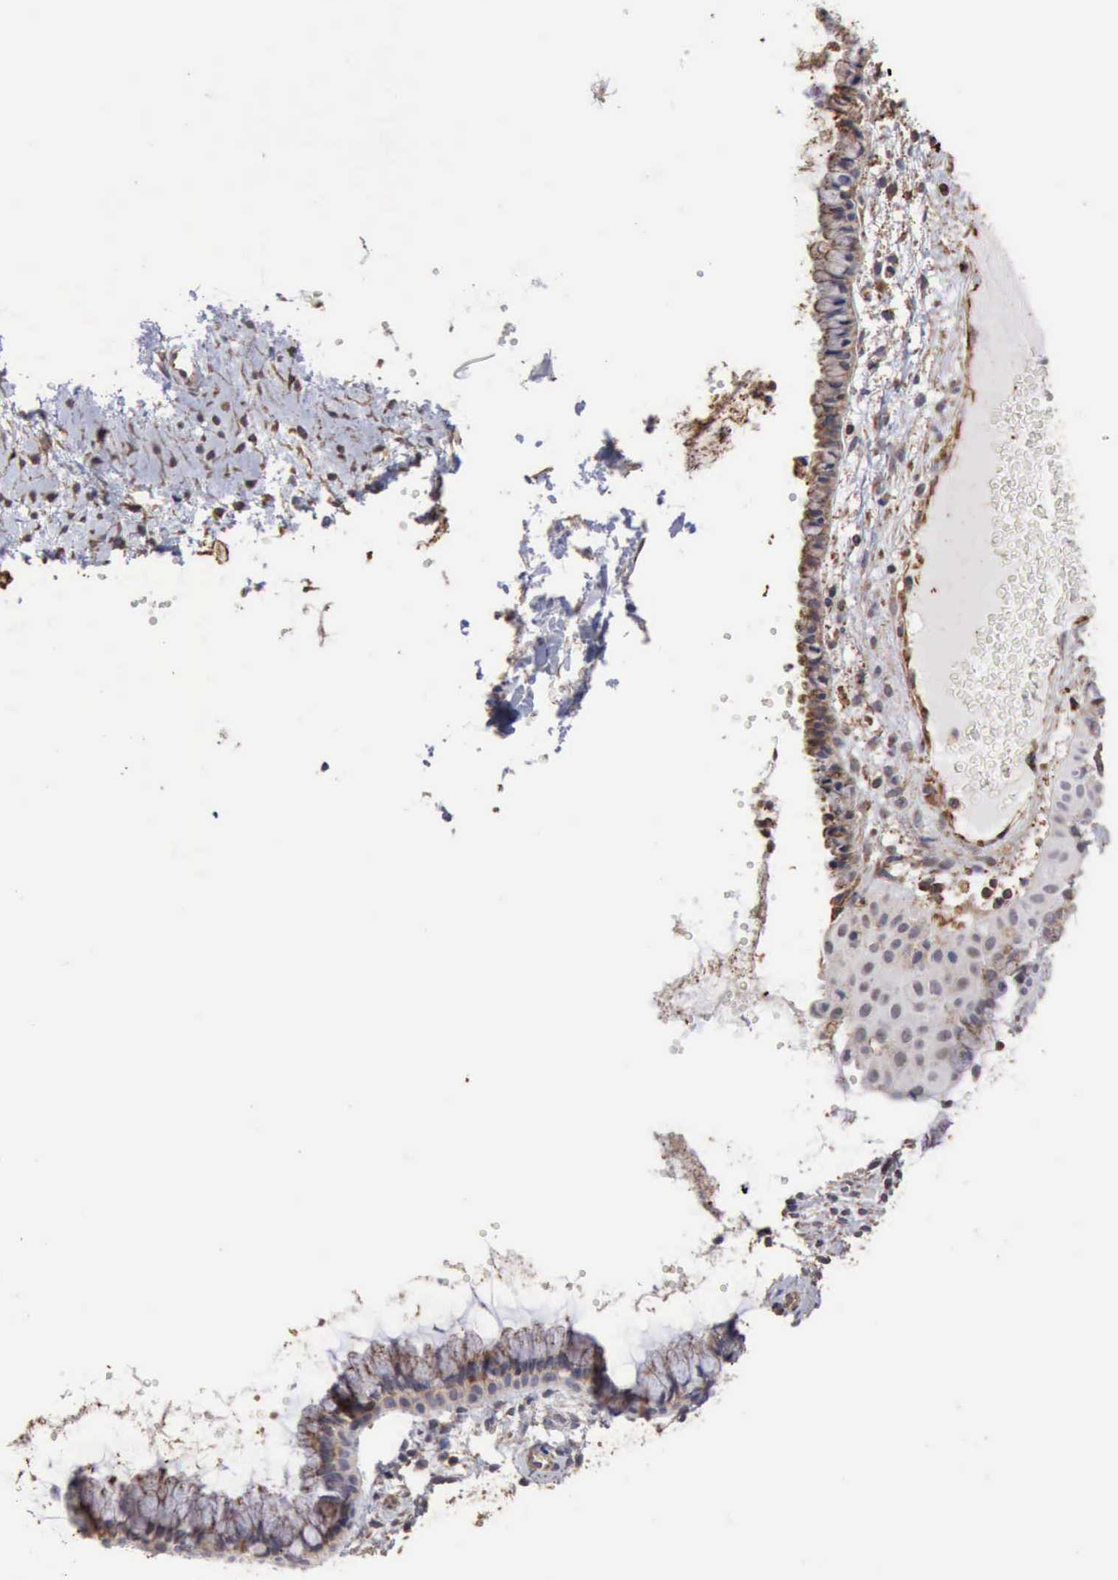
{"staining": {"intensity": "moderate", "quantity": ">75%", "location": "cytoplasmic/membranous"}, "tissue": "cervix", "cell_type": "Glandular cells", "image_type": "normal", "snomed": [{"axis": "morphology", "description": "Normal tissue, NOS"}, {"axis": "topography", "description": "Cervix"}], "caption": "IHC staining of benign cervix, which displays medium levels of moderate cytoplasmic/membranous positivity in approximately >75% of glandular cells indicating moderate cytoplasmic/membranous protein staining. The staining was performed using DAB (brown) for protein detection and nuclei were counterstained in hematoxylin (blue).", "gene": "GPR101", "patient": {"sex": "female", "age": 39}}